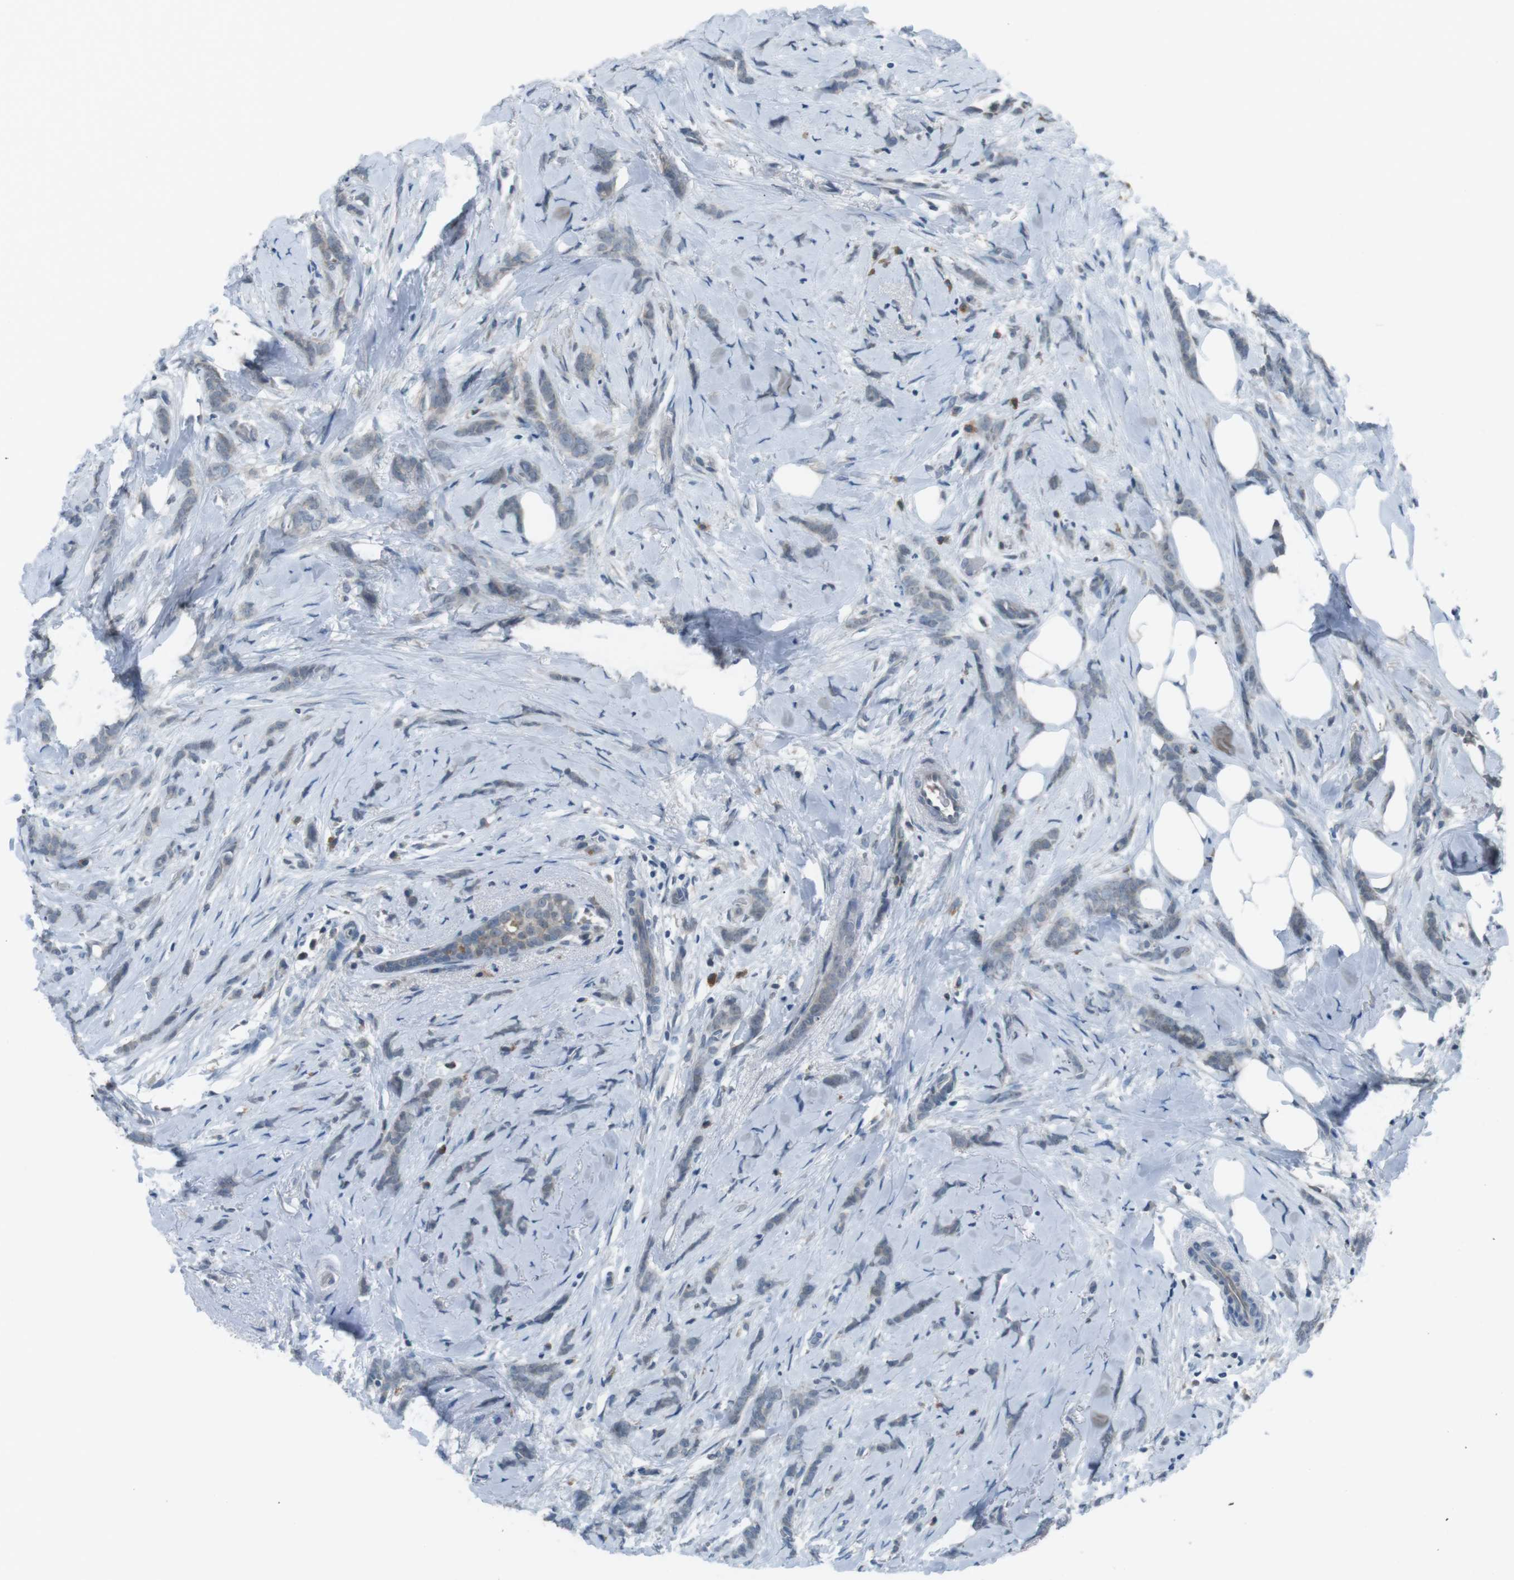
{"staining": {"intensity": "negative", "quantity": "none", "location": "none"}, "tissue": "breast cancer", "cell_type": "Tumor cells", "image_type": "cancer", "snomed": [{"axis": "morphology", "description": "Lobular carcinoma, in situ"}, {"axis": "morphology", "description": "Lobular carcinoma"}, {"axis": "topography", "description": "Breast"}], "caption": "The IHC micrograph has no significant expression in tumor cells of breast cancer tissue.", "gene": "FCRLA", "patient": {"sex": "female", "age": 41}}